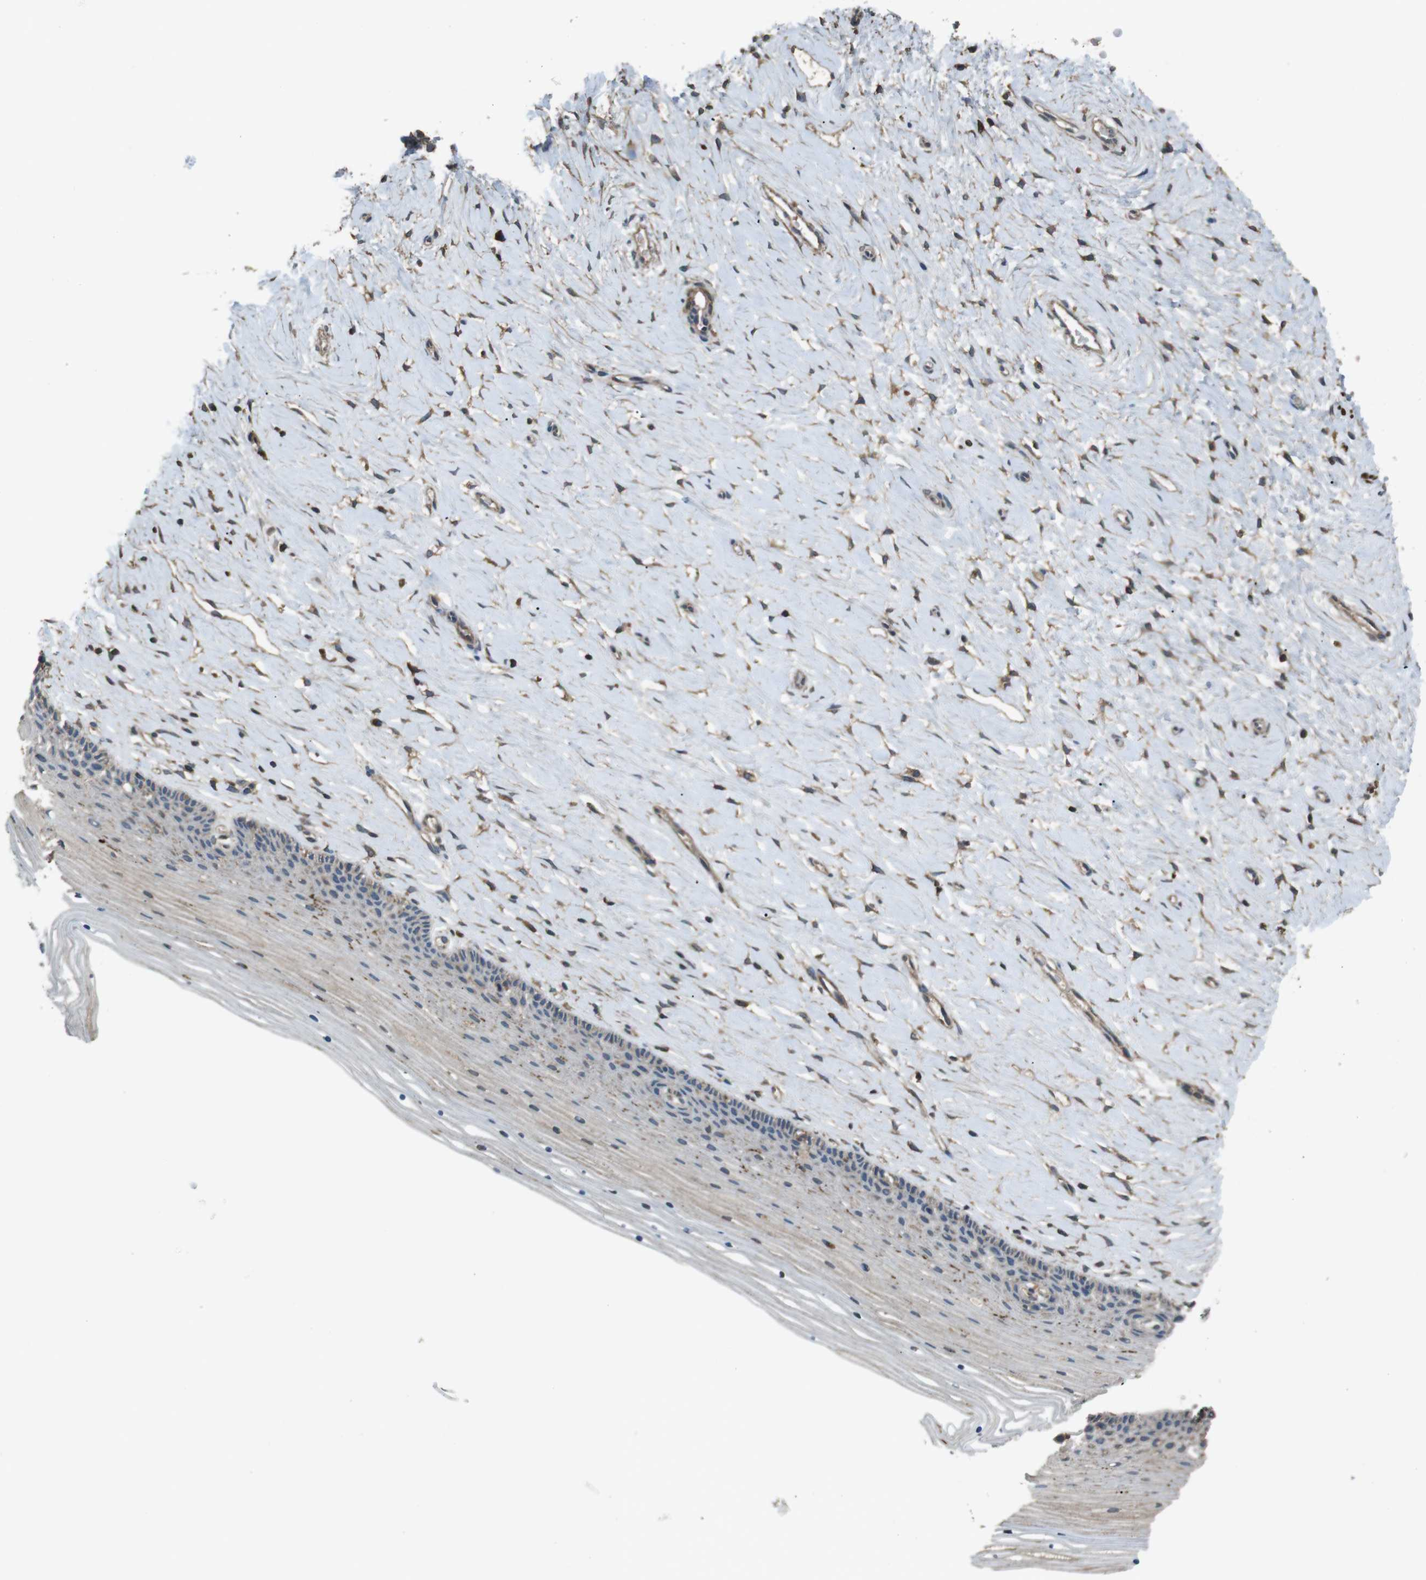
{"staining": {"intensity": "moderate", "quantity": ">75%", "location": "cytoplasmic/membranous"}, "tissue": "cervix", "cell_type": "Glandular cells", "image_type": "normal", "snomed": [{"axis": "morphology", "description": "Normal tissue, NOS"}, {"axis": "topography", "description": "Cervix"}], "caption": "Glandular cells demonstrate medium levels of moderate cytoplasmic/membranous expression in about >75% of cells in unremarkable human cervix.", "gene": "FUT2", "patient": {"sex": "female", "age": 39}}